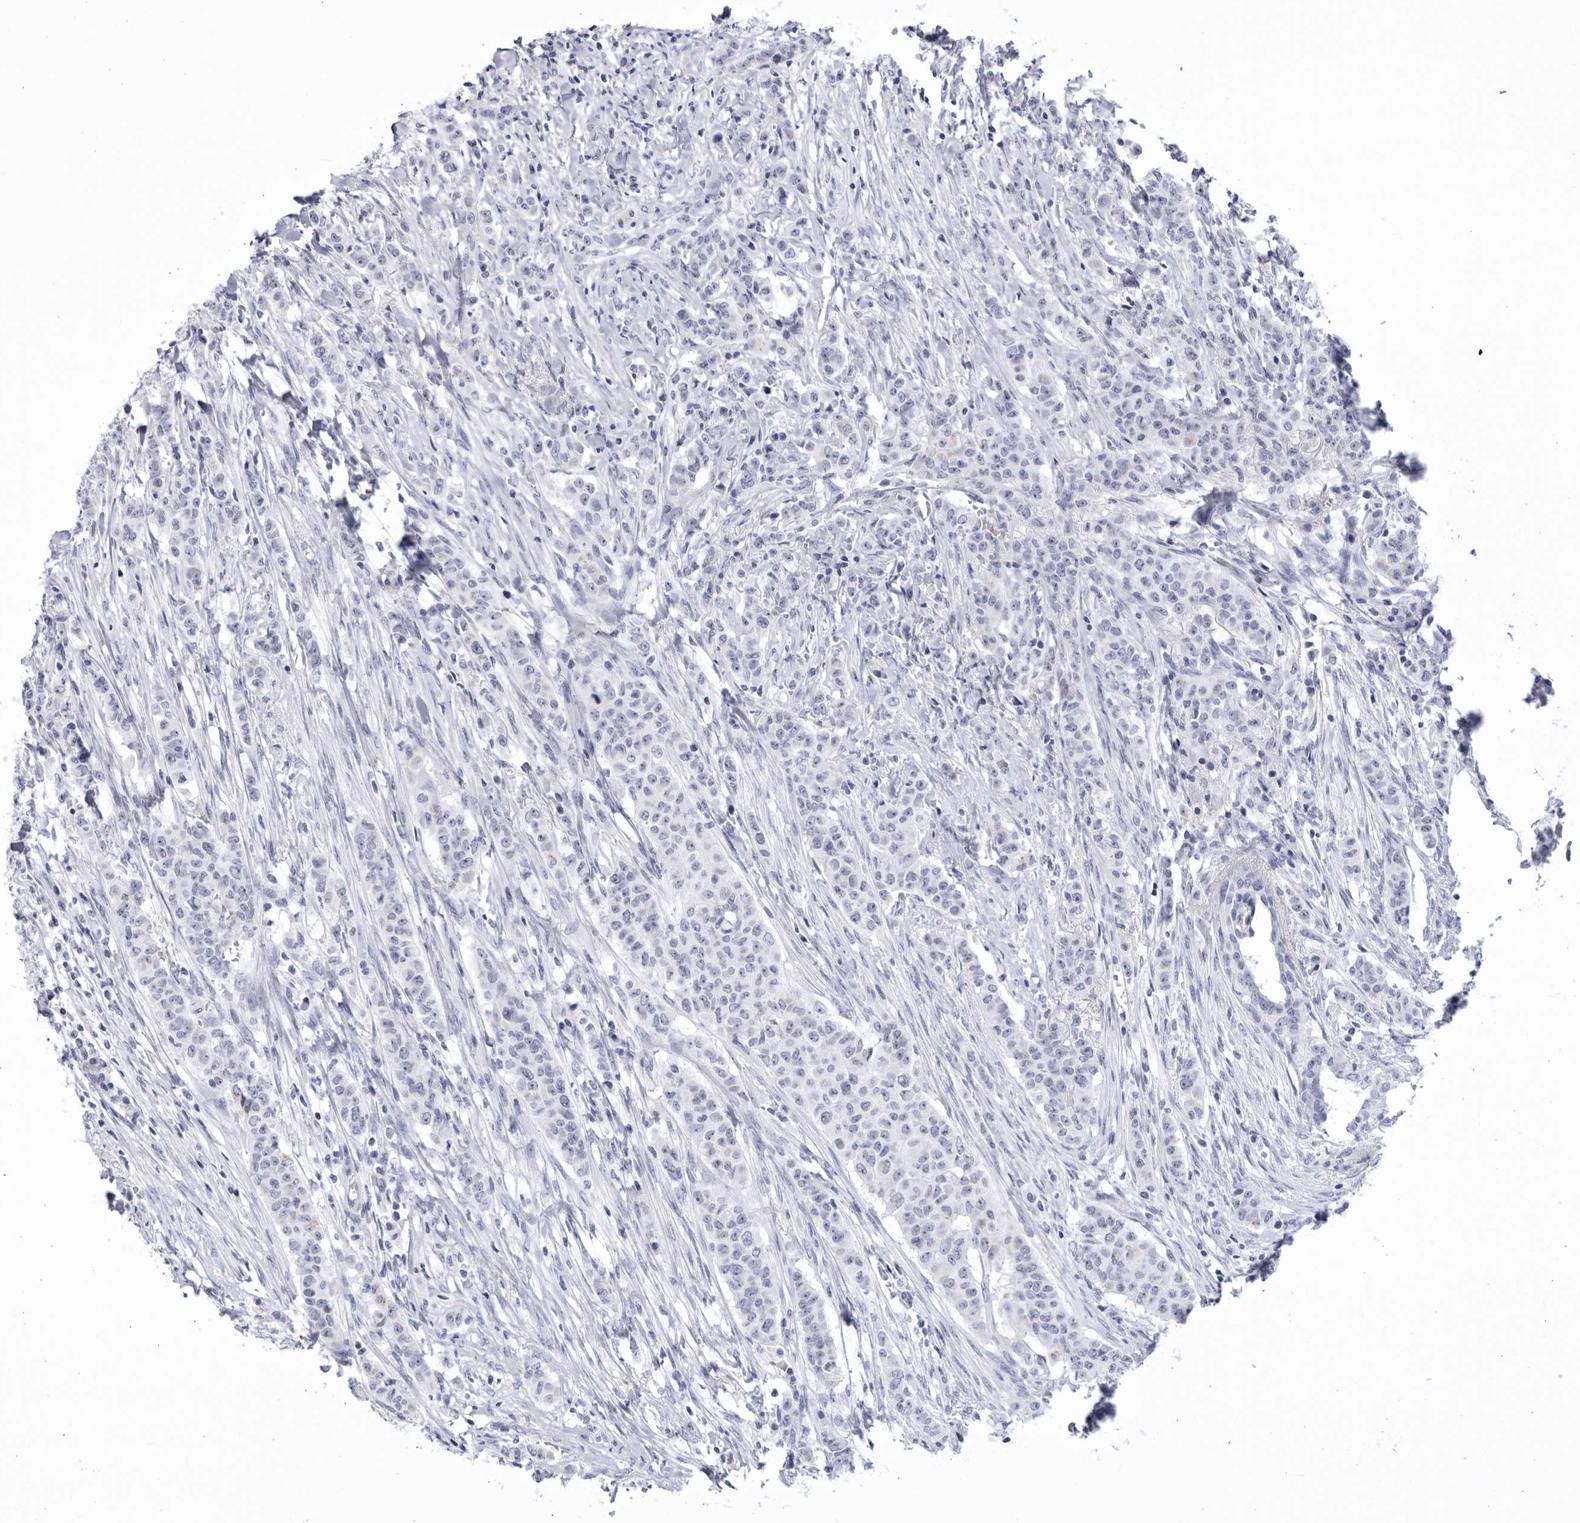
{"staining": {"intensity": "negative", "quantity": "none", "location": "none"}, "tissue": "breast cancer", "cell_type": "Tumor cells", "image_type": "cancer", "snomed": [{"axis": "morphology", "description": "Duct carcinoma"}, {"axis": "topography", "description": "Breast"}], "caption": "The immunohistochemistry (IHC) photomicrograph has no significant positivity in tumor cells of infiltrating ductal carcinoma (breast) tissue. (DAB (3,3'-diaminobenzidine) IHC with hematoxylin counter stain).", "gene": "CCDC181", "patient": {"sex": "female", "age": 40}}